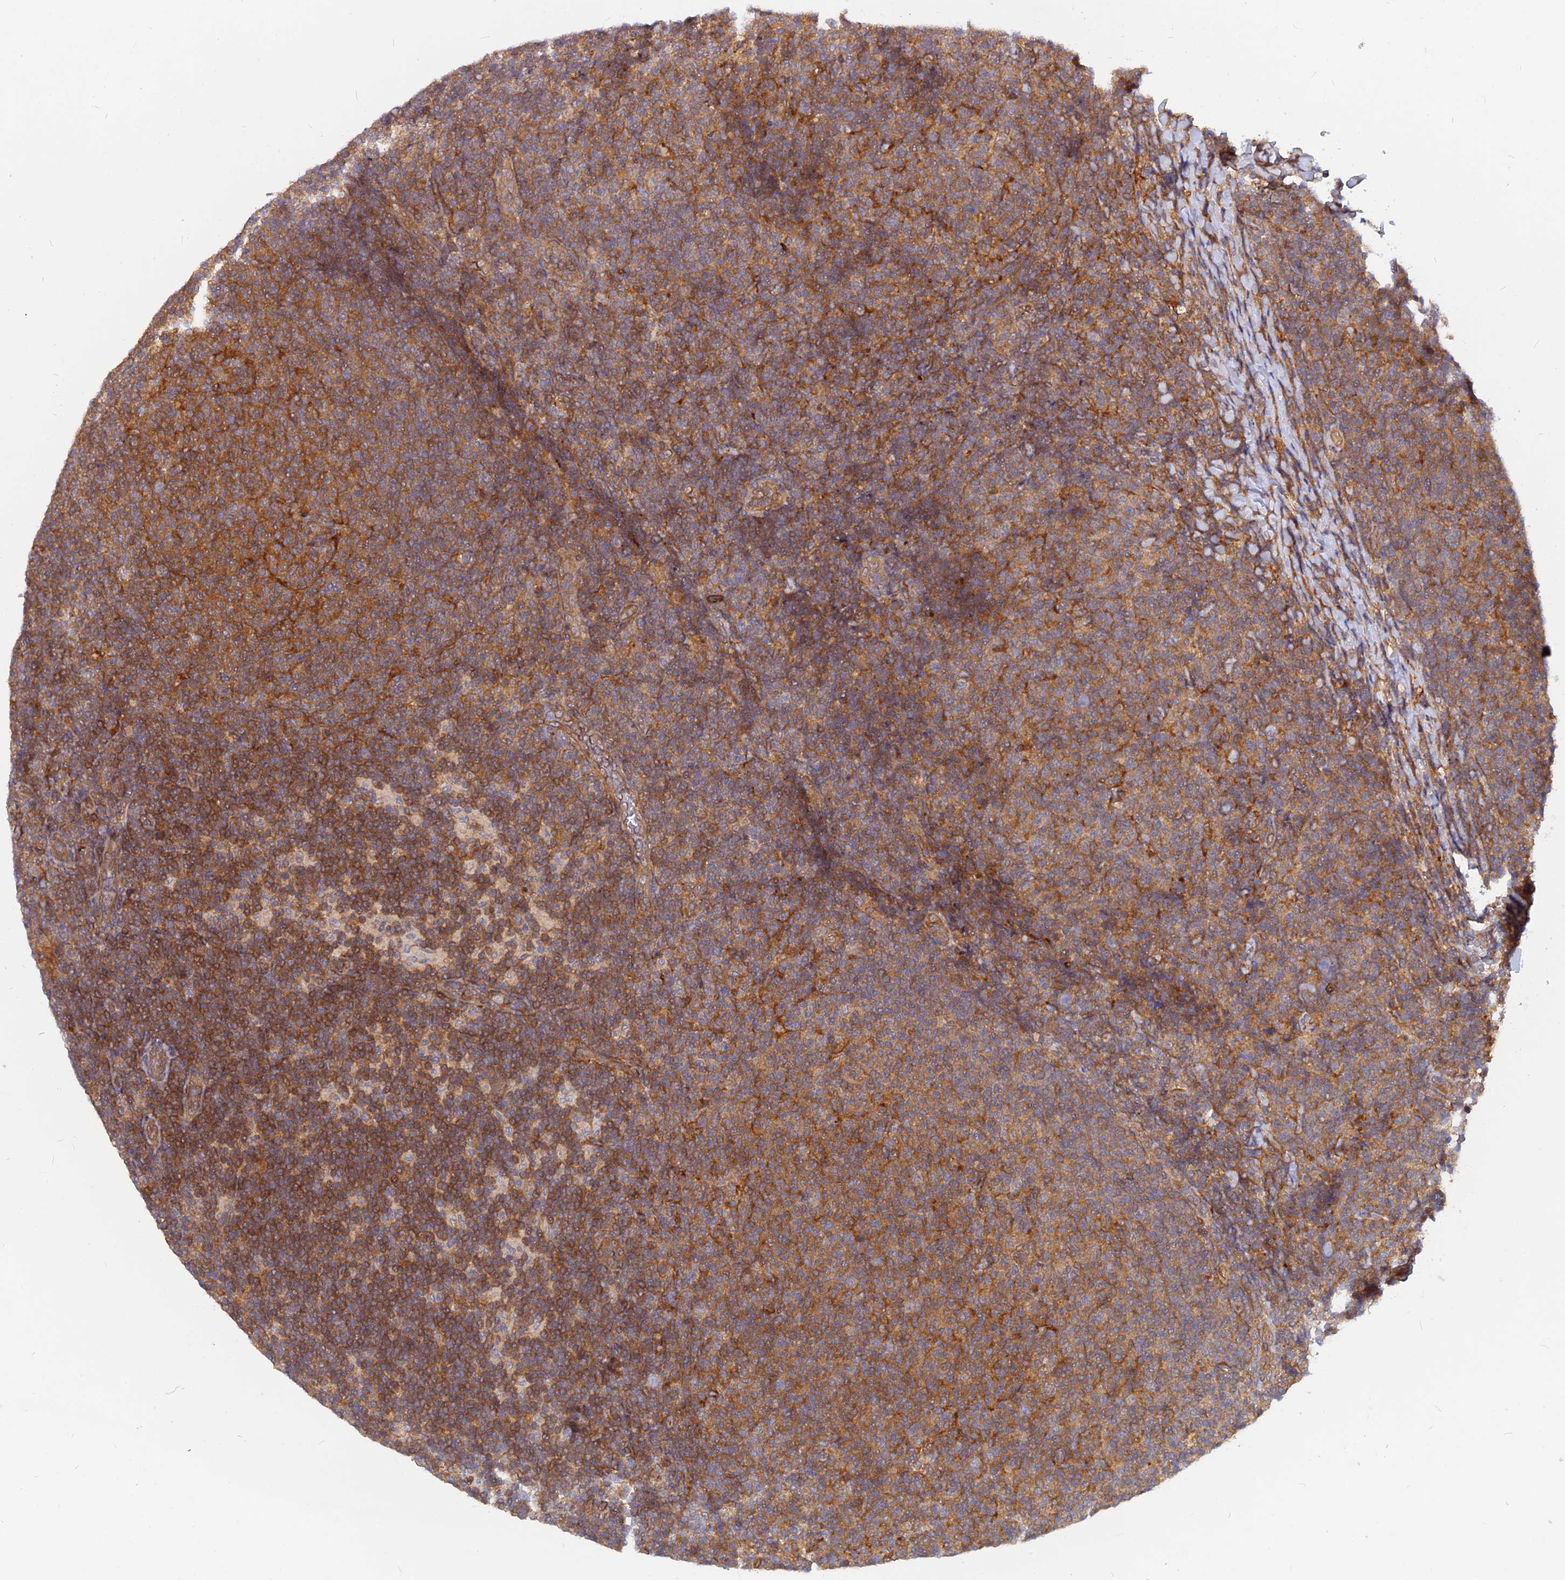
{"staining": {"intensity": "moderate", "quantity": ">75%", "location": "cytoplasmic/membranous"}, "tissue": "lymphoma", "cell_type": "Tumor cells", "image_type": "cancer", "snomed": [{"axis": "morphology", "description": "Malignant lymphoma, non-Hodgkin's type, Low grade"}, {"axis": "topography", "description": "Lymph node"}], "caption": "IHC photomicrograph of neoplastic tissue: lymphoma stained using immunohistochemistry (IHC) exhibits medium levels of moderate protein expression localized specifically in the cytoplasmic/membranous of tumor cells, appearing as a cytoplasmic/membranous brown color.", "gene": "ARL2BP", "patient": {"sex": "male", "age": 66}}